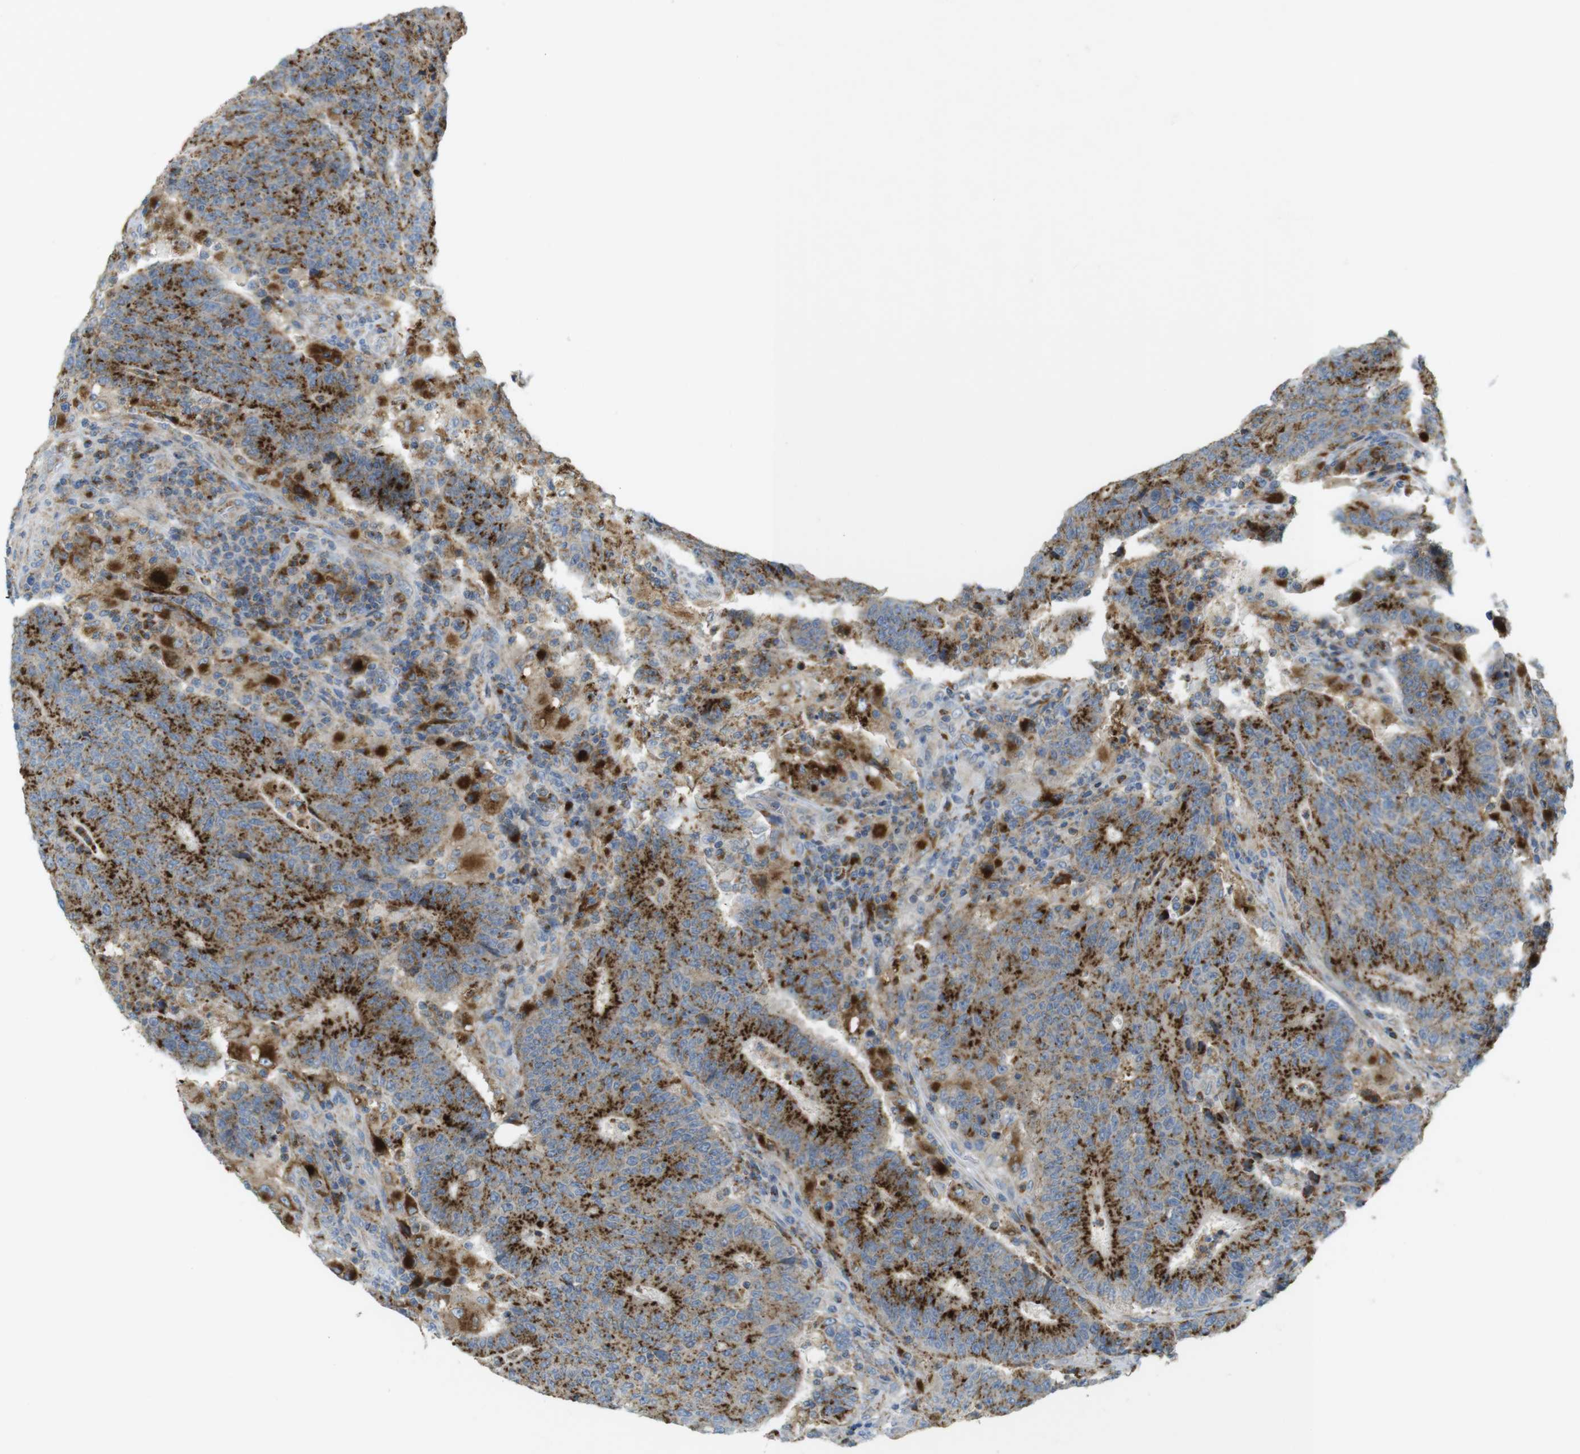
{"staining": {"intensity": "strong", "quantity": ">75%", "location": "cytoplasmic/membranous"}, "tissue": "colorectal cancer", "cell_type": "Tumor cells", "image_type": "cancer", "snomed": [{"axis": "morphology", "description": "Normal tissue, NOS"}, {"axis": "morphology", "description": "Adenocarcinoma, NOS"}, {"axis": "topography", "description": "Colon"}], "caption": "Immunohistochemical staining of human colorectal cancer (adenocarcinoma) reveals strong cytoplasmic/membranous protein staining in approximately >75% of tumor cells.", "gene": "LAMP1", "patient": {"sex": "female", "age": 75}}